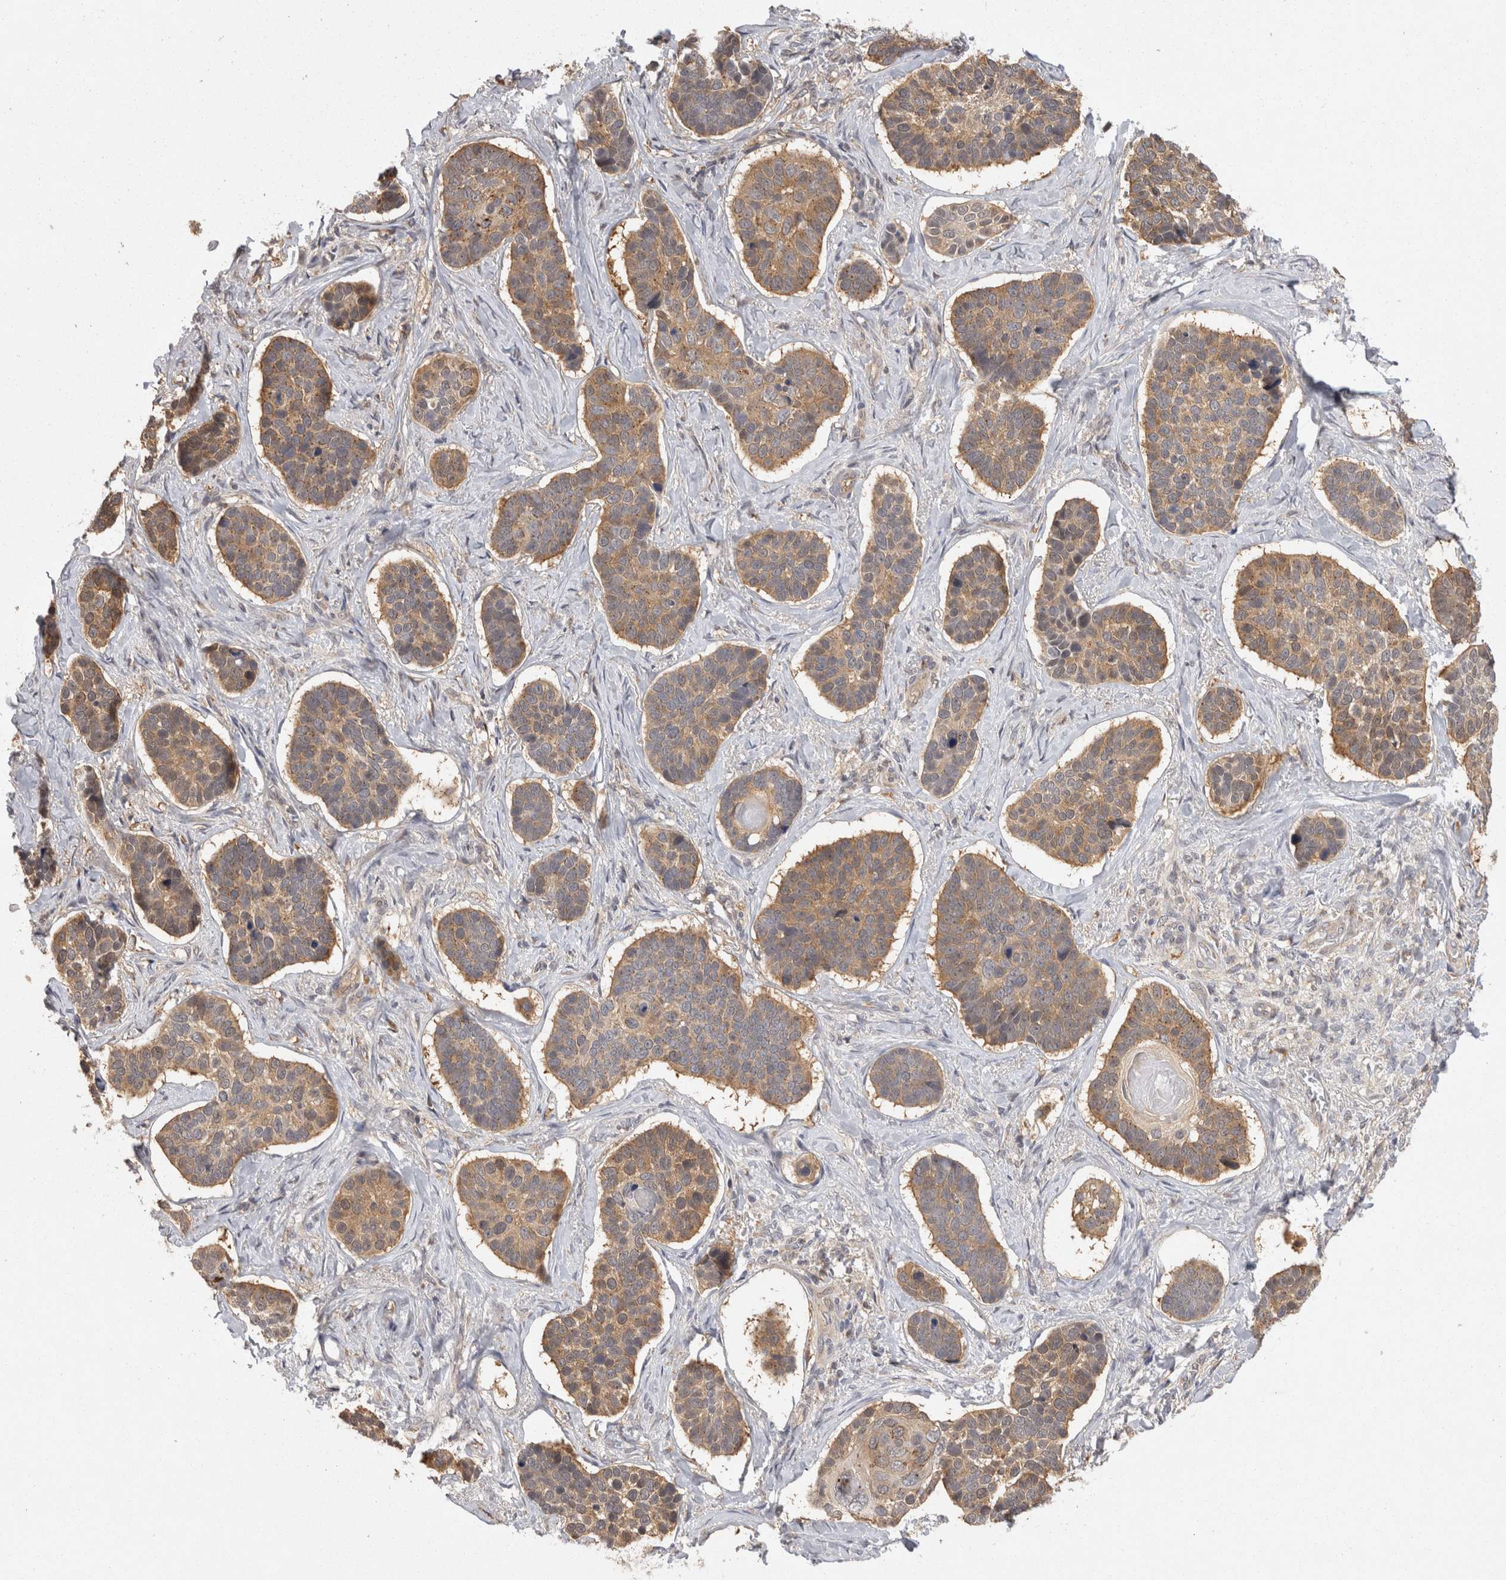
{"staining": {"intensity": "moderate", "quantity": ">75%", "location": "cytoplasmic/membranous"}, "tissue": "skin cancer", "cell_type": "Tumor cells", "image_type": "cancer", "snomed": [{"axis": "morphology", "description": "Basal cell carcinoma"}, {"axis": "topography", "description": "Skin"}], "caption": "This is a histology image of IHC staining of skin cancer, which shows moderate staining in the cytoplasmic/membranous of tumor cells.", "gene": "ACAT2", "patient": {"sex": "male", "age": 62}}